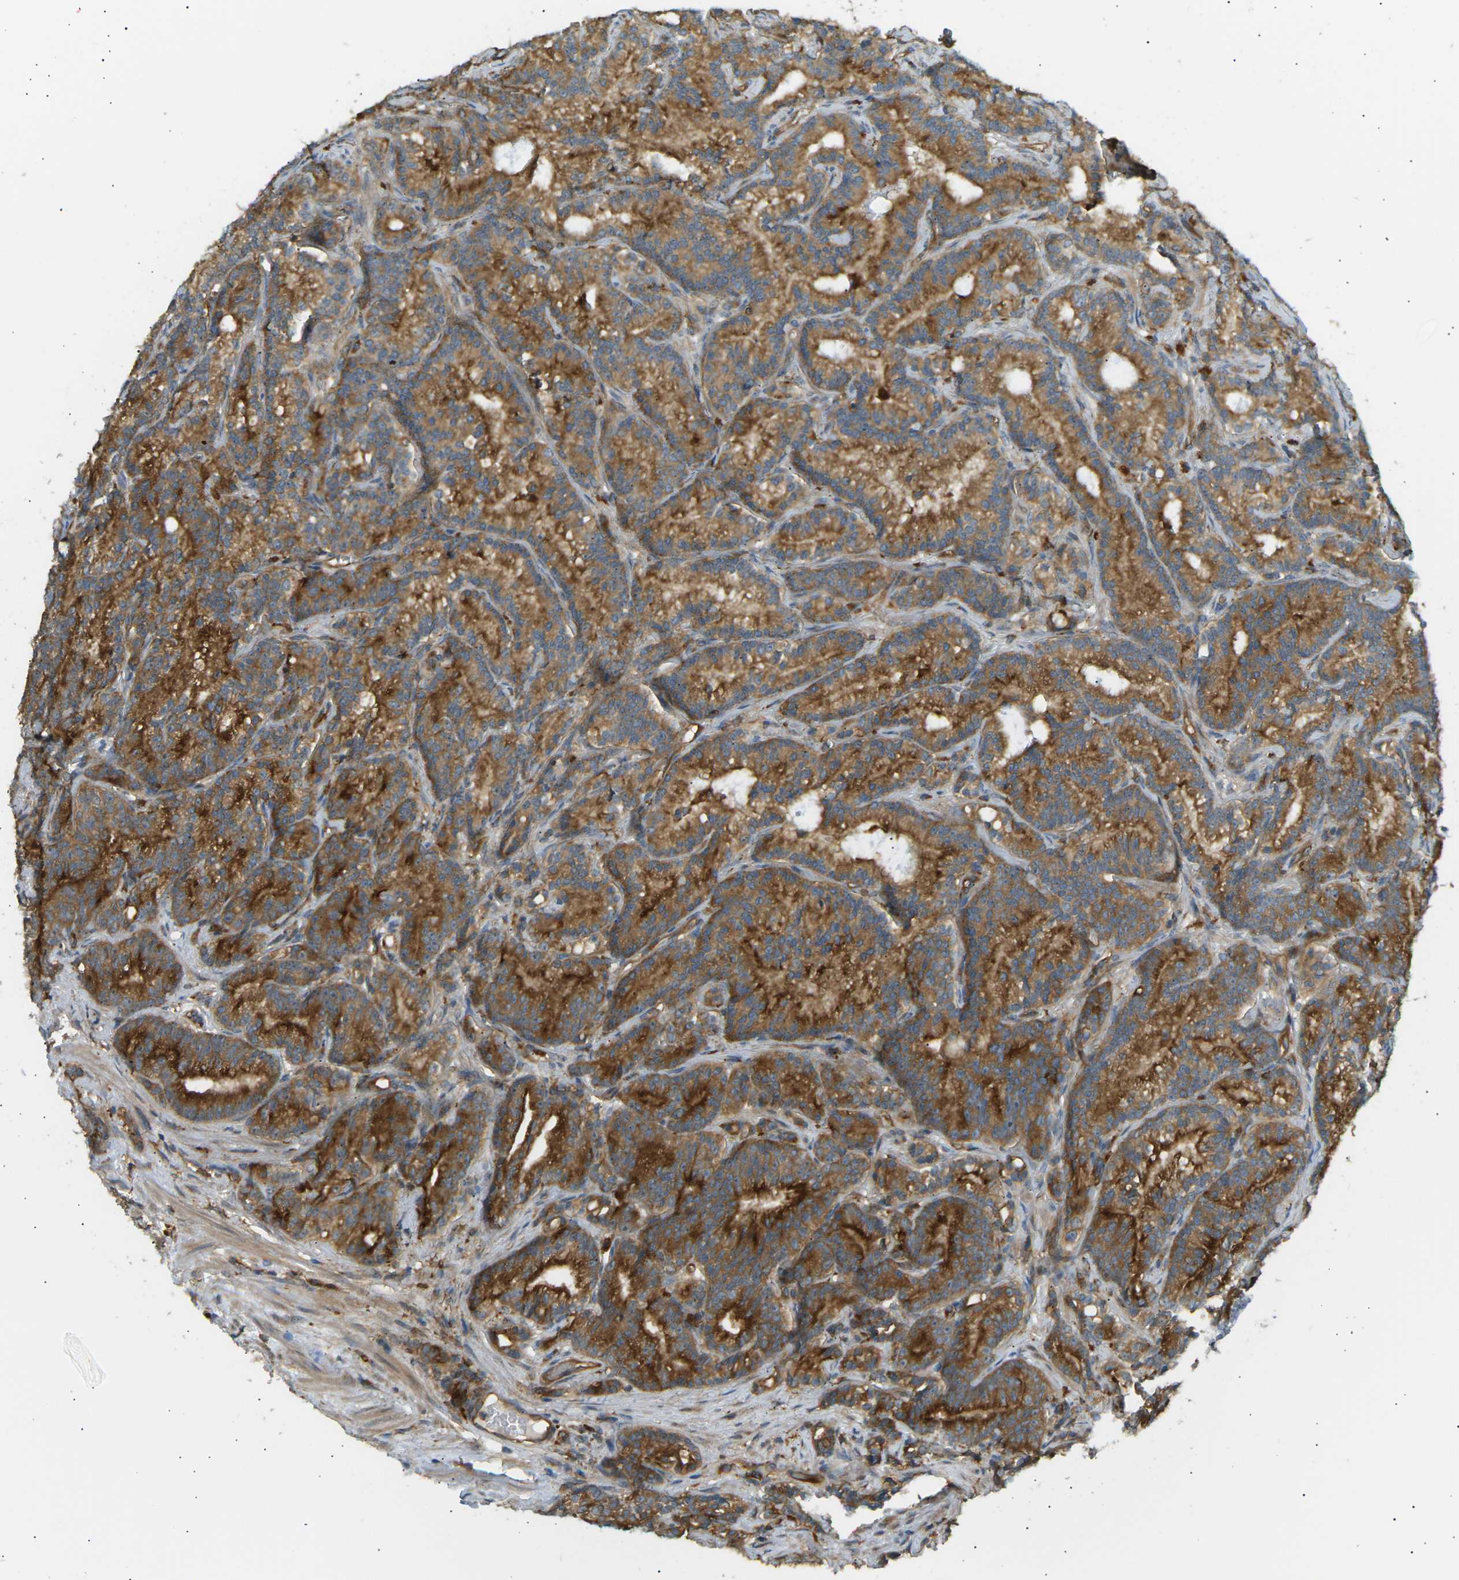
{"staining": {"intensity": "strong", "quantity": "25%-75%", "location": "cytoplasmic/membranous"}, "tissue": "prostate cancer", "cell_type": "Tumor cells", "image_type": "cancer", "snomed": [{"axis": "morphology", "description": "Adenocarcinoma, Low grade"}, {"axis": "topography", "description": "Prostate"}], "caption": "Immunohistochemistry histopathology image of neoplastic tissue: human prostate low-grade adenocarcinoma stained using immunohistochemistry (IHC) displays high levels of strong protein expression localized specifically in the cytoplasmic/membranous of tumor cells, appearing as a cytoplasmic/membranous brown color.", "gene": "CDK17", "patient": {"sex": "male", "age": 89}}